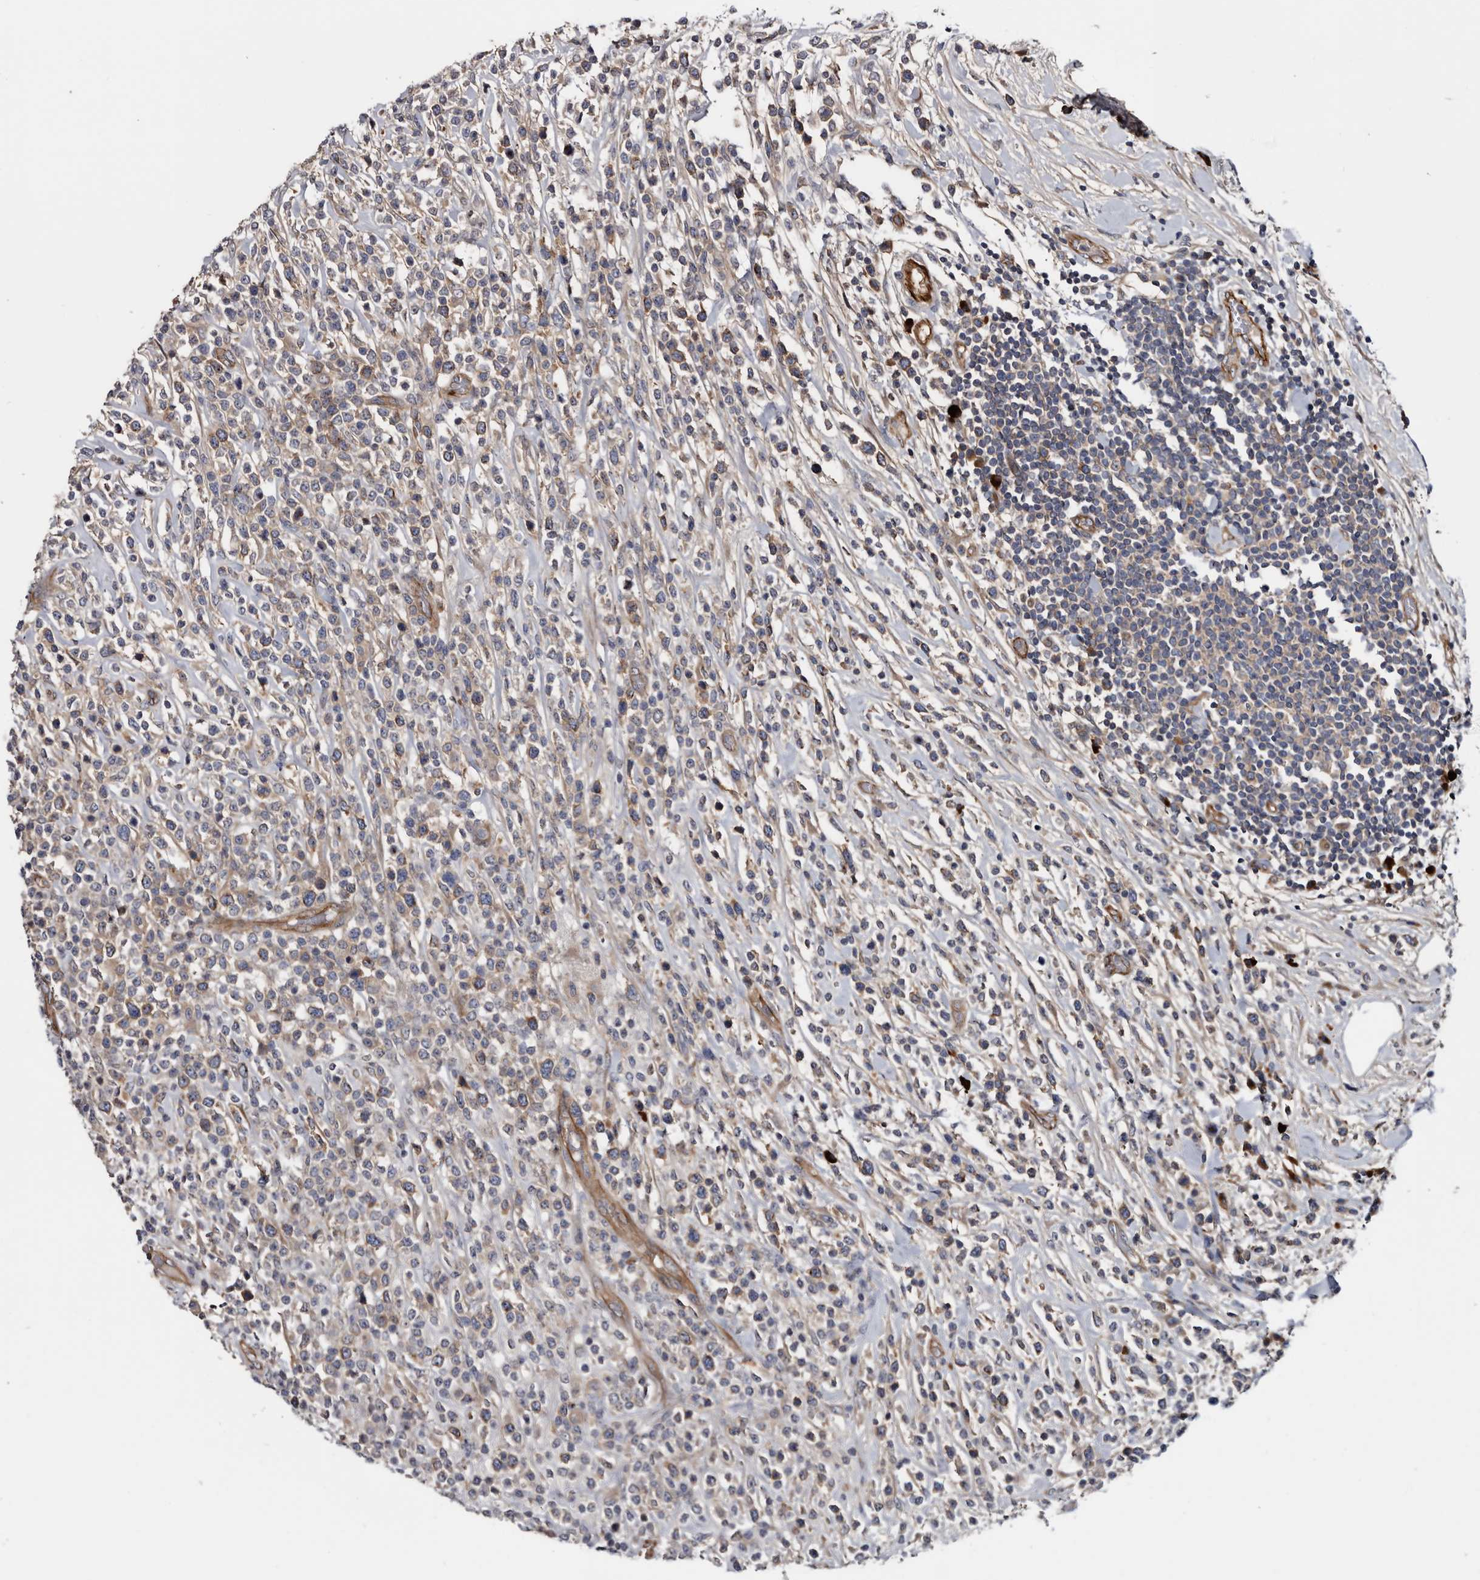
{"staining": {"intensity": "moderate", "quantity": "25%-75%", "location": "cytoplasmic/membranous"}, "tissue": "lymphoma", "cell_type": "Tumor cells", "image_type": "cancer", "snomed": [{"axis": "morphology", "description": "Malignant lymphoma, non-Hodgkin's type, High grade"}, {"axis": "topography", "description": "Colon"}], "caption": "This is a micrograph of IHC staining of malignant lymphoma, non-Hodgkin's type (high-grade), which shows moderate staining in the cytoplasmic/membranous of tumor cells.", "gene": "TSPAN17", "patient": {"sex": "female", "age": 53}}